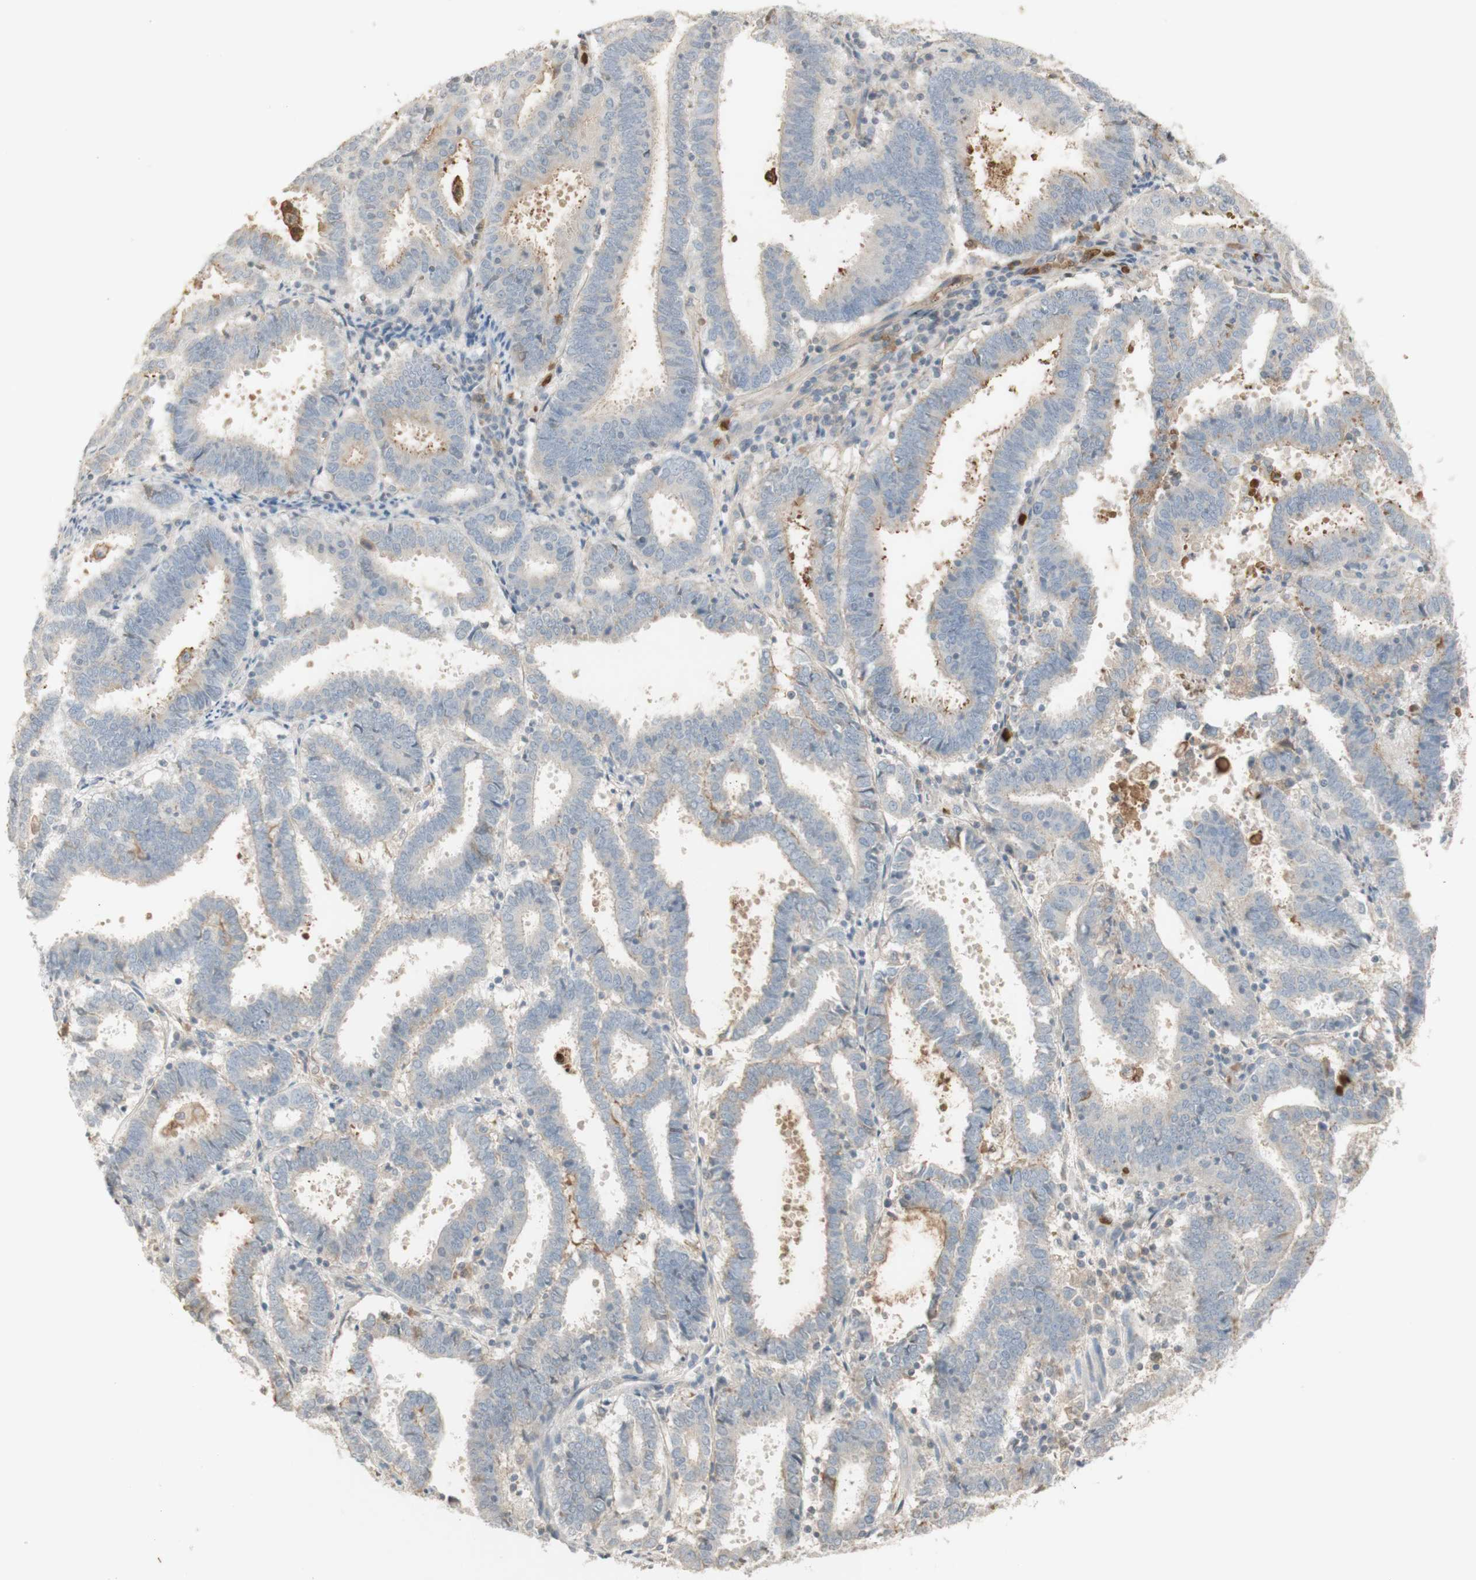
{"staining": {"intensity": "weak", "quantity": "<25%", "location": "cytoplasmic/membranous"}, "tissue": "endometrial cancer", "cell_type": "Tumor cells", "image_type": "cancer", "snomed": [{"axis": "morphology", "description": "Adenocarcinoma, NOS"}, {"axis": "topography", "description": "Uterus"}], "caption": "Human endometrial cancer stained for a protein using immunohistochemistry shows no expression in tumor cells.", "gene": "NID1", "patient": {"sex": "female", "age": 83}}